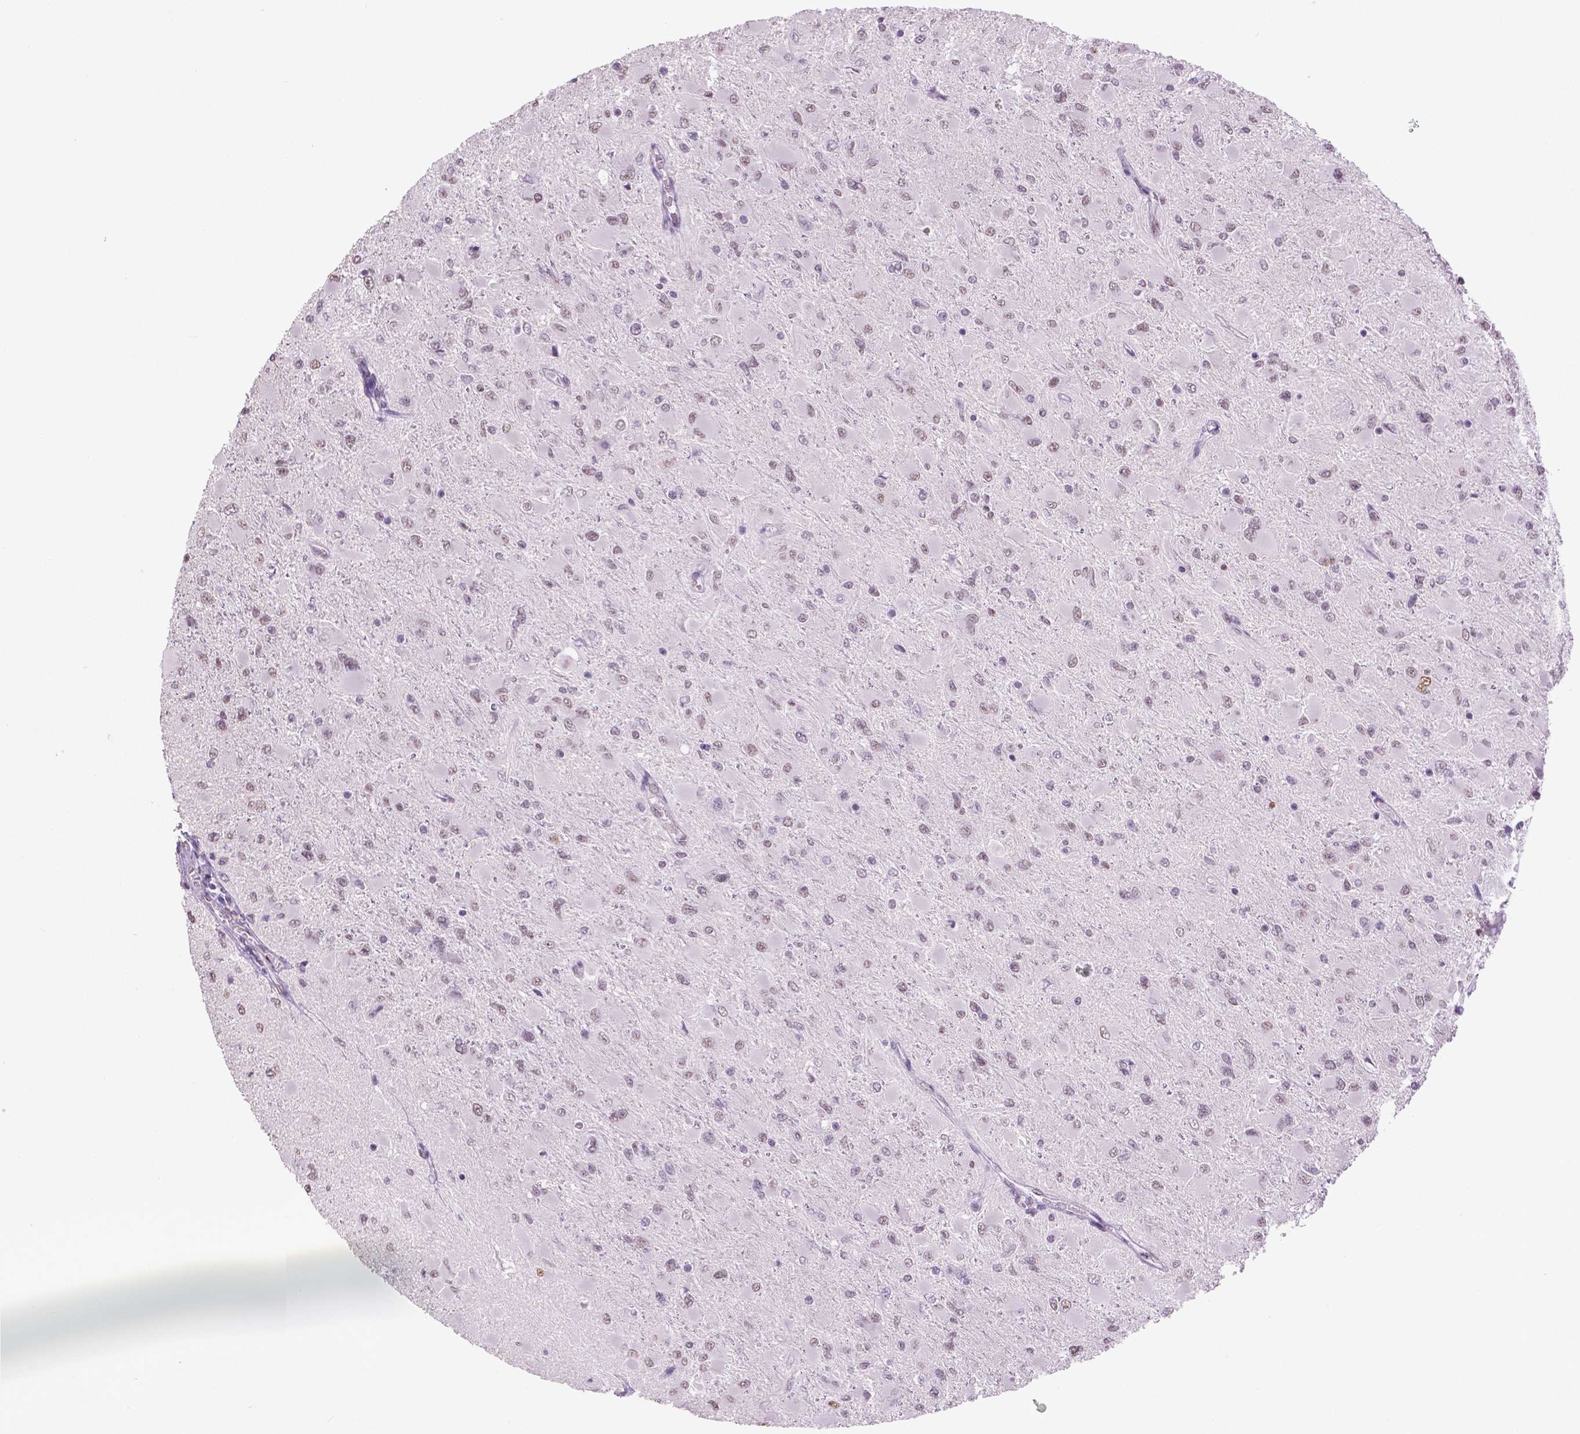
{"staining": {"intensity": "negative", "quantity": "none", "location": "none"}, "tissue": "glioma", "cell_type": "Tumor cells", "image_type": "cancer", "snomed": [{"axis": "morphology", "description": "Glioma, malignant, High grade"}, {"axis": "topography", "description": "Cerebral cortex"}], "caption": "A histopathology image of human malignant high-grade glioma is negative for staining in tumor cells. (Brightfield microscopy of DAB (3,3'-diaminobenzidine) immunohistochemistry at high magnification).", "gene": "IGF2BP1", "patient": {"sex": "female", "age": 36}}